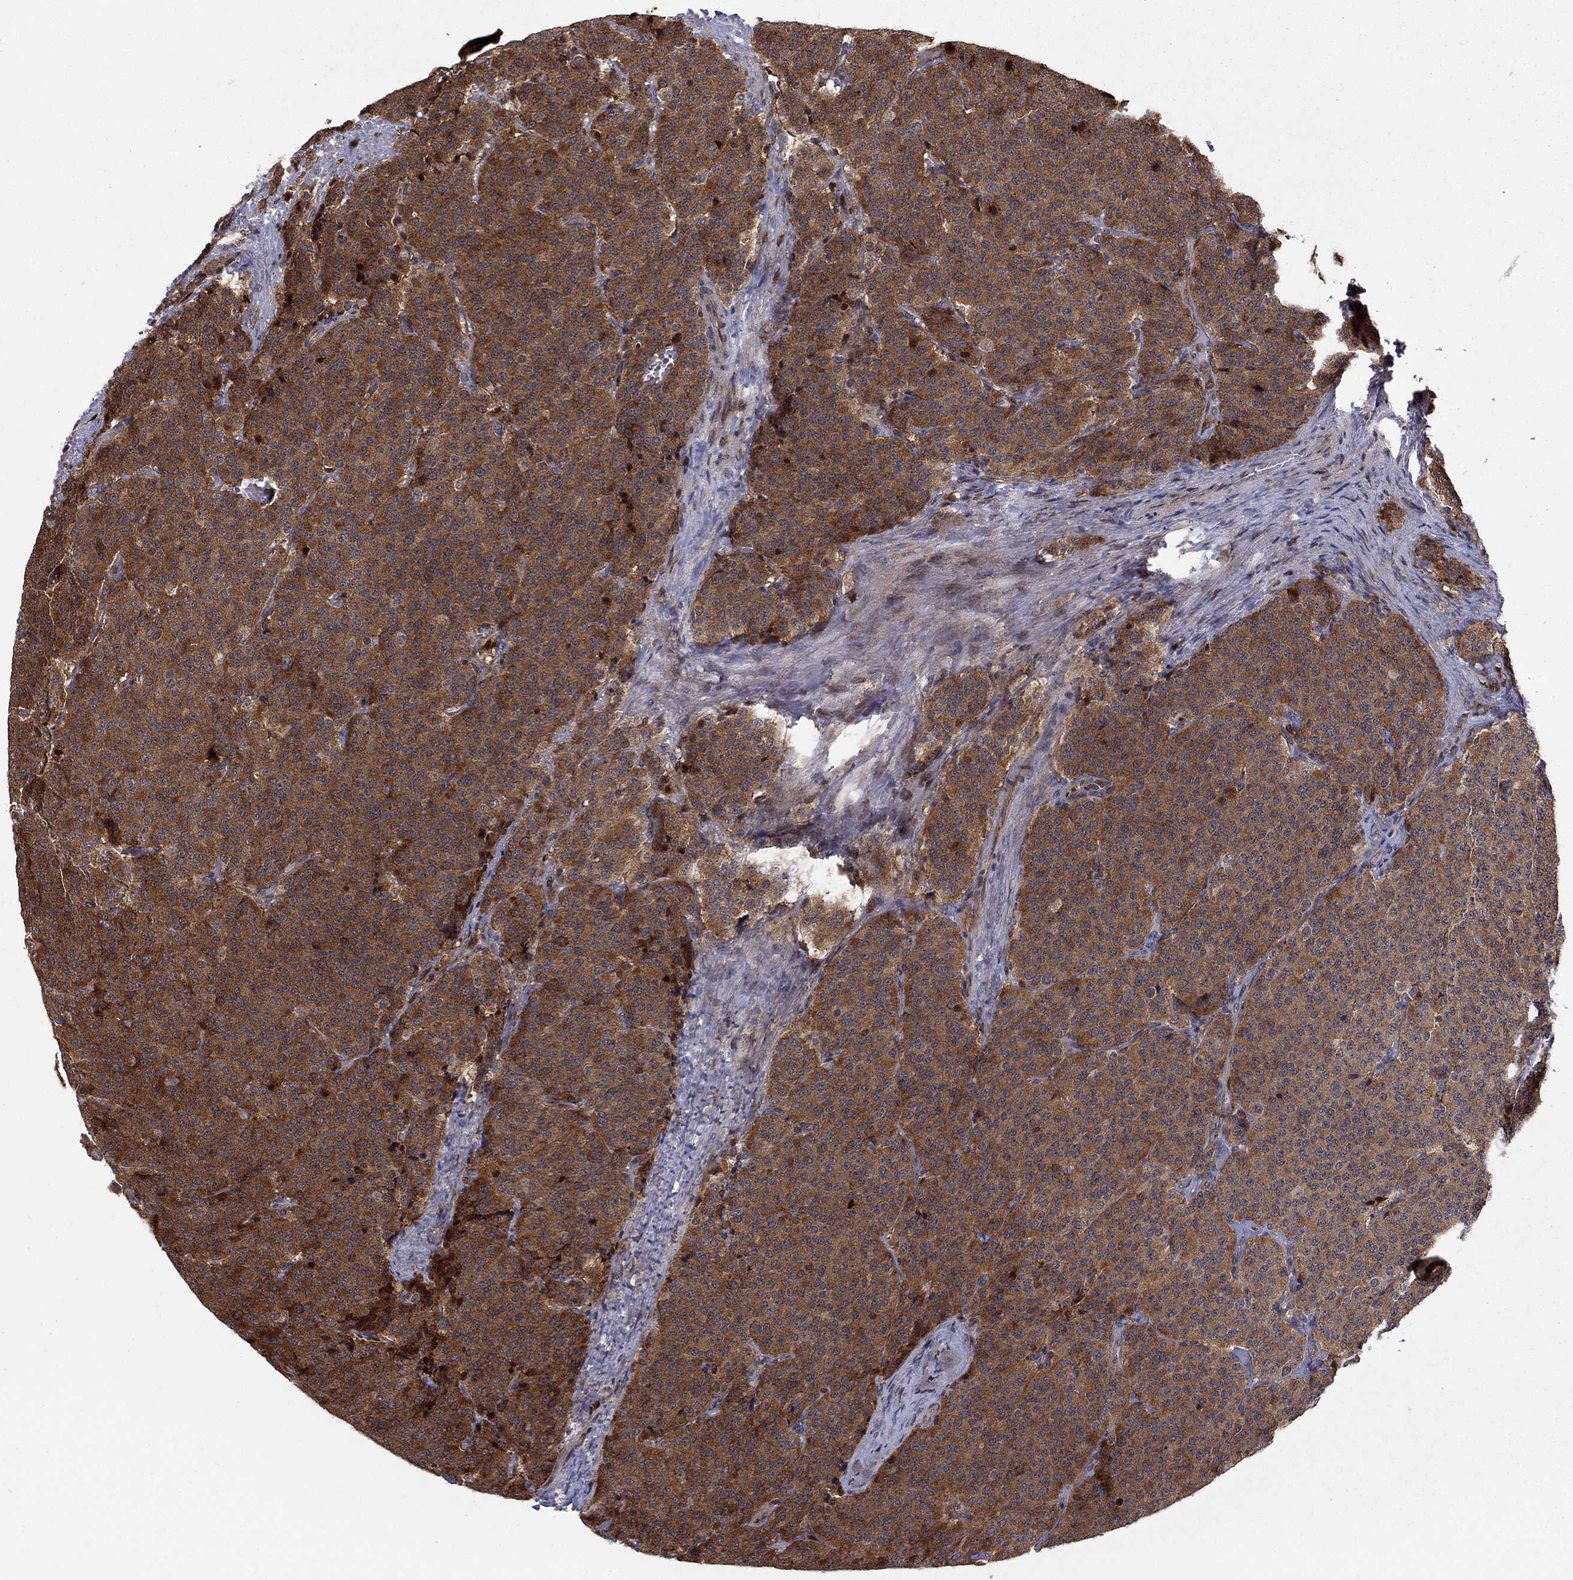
{"staining": {"intensity": "moderate", "quantity": ">75%", "location": "cytoplasmic/membranous"}, "tissue": "carcinoid", "cell_type": "Tumor cells", "image_type": "cancer", "snomed": [{"axis": "morphology", "description": "Carcinoid, malignant, NOS"}, {"axis": "topography", "description": "Small intestine"}], "caption": "Tumor cells demonstrate moderate cytoplasmic/membranous expression in approximately >75% of cells in carcinoid (malignant).", "gene": "LPCAT4", "patient": {"sex": "female", "age": 58}}